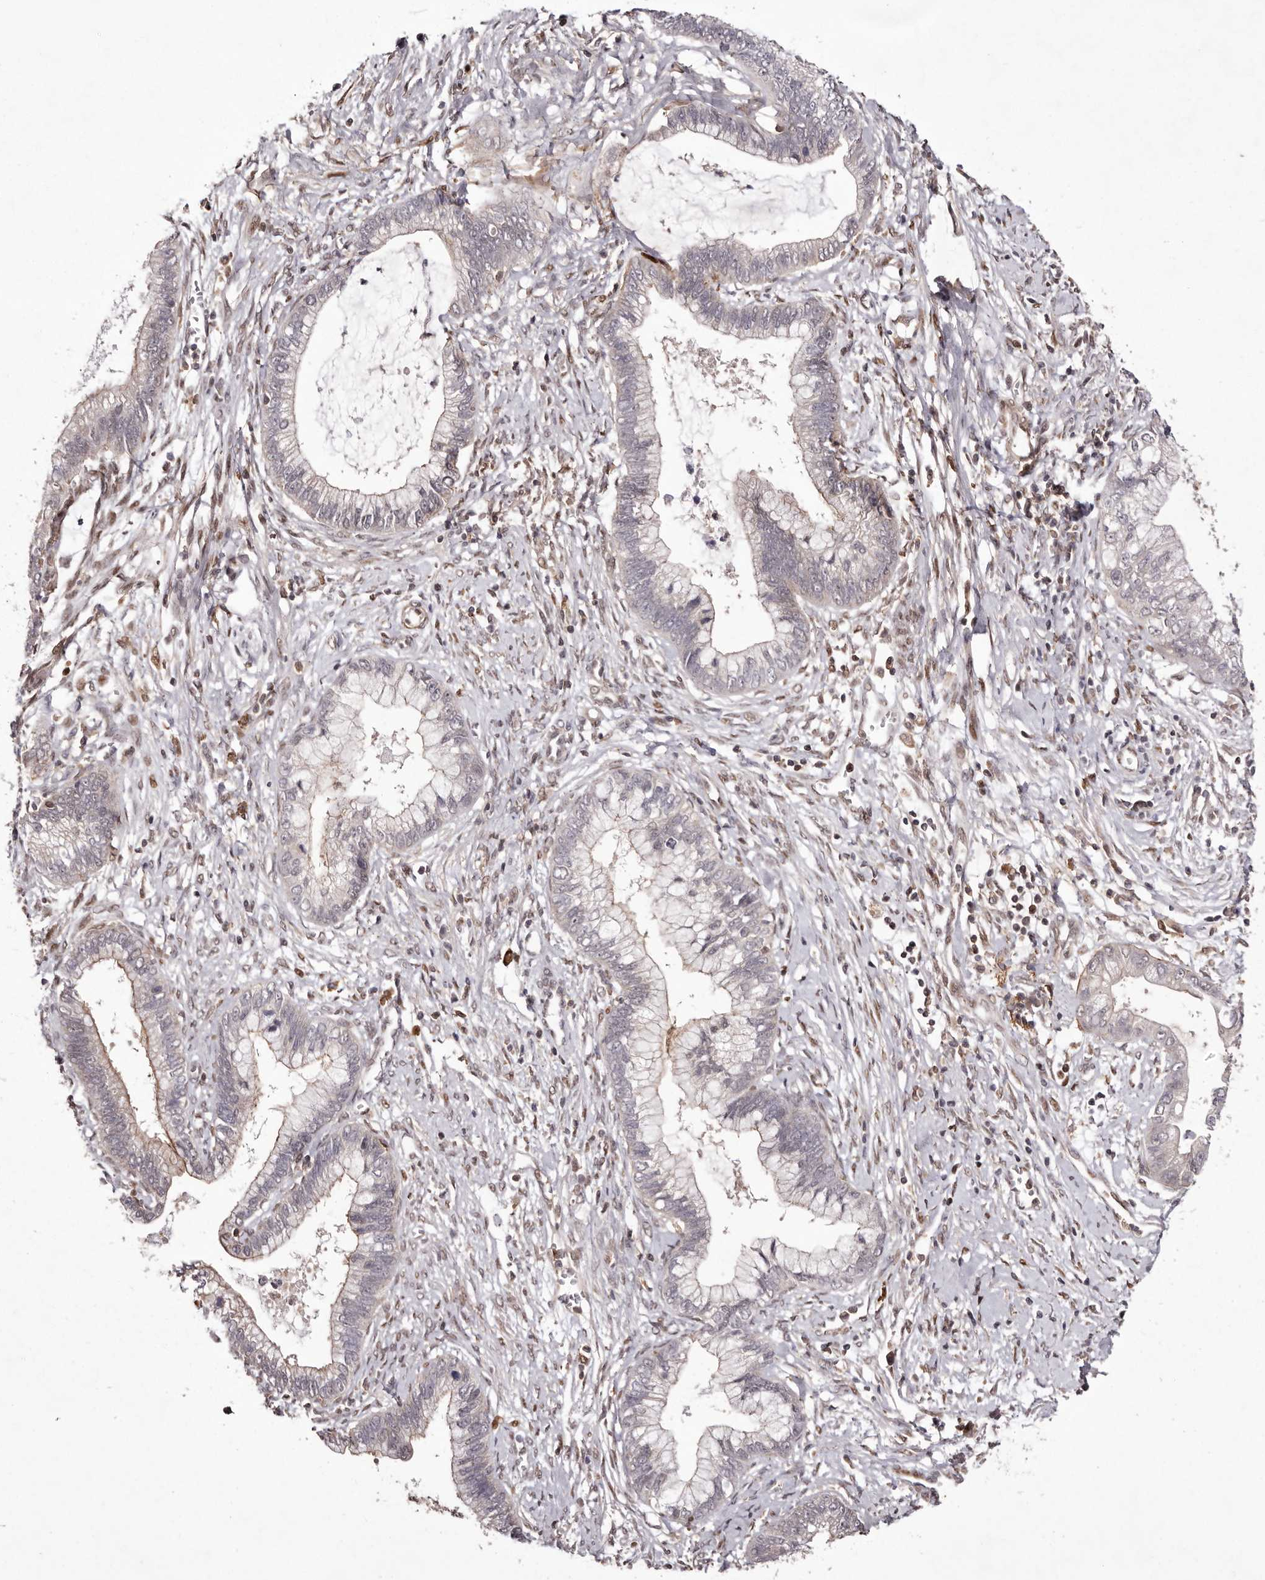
{"staining": {"intensity": "weak", "quantity": "<25%", "location": "cytoplasmic/membranous"}, "tissue": "cervical cancer", "cell_type": "Tumor cells", "image_type": "cancer", "snomed": [{"axis": "morphology", "description": "Adenocarcinoma, NOS"}, {"axis": "topography", "description": "Cervix"}], "caption": "Protein analysis of cervical adenocarcinoma exhibits no significant staining in tumor cells.", "gene": "FBXO5", "patient": {"sex": "female", "age": 44}}